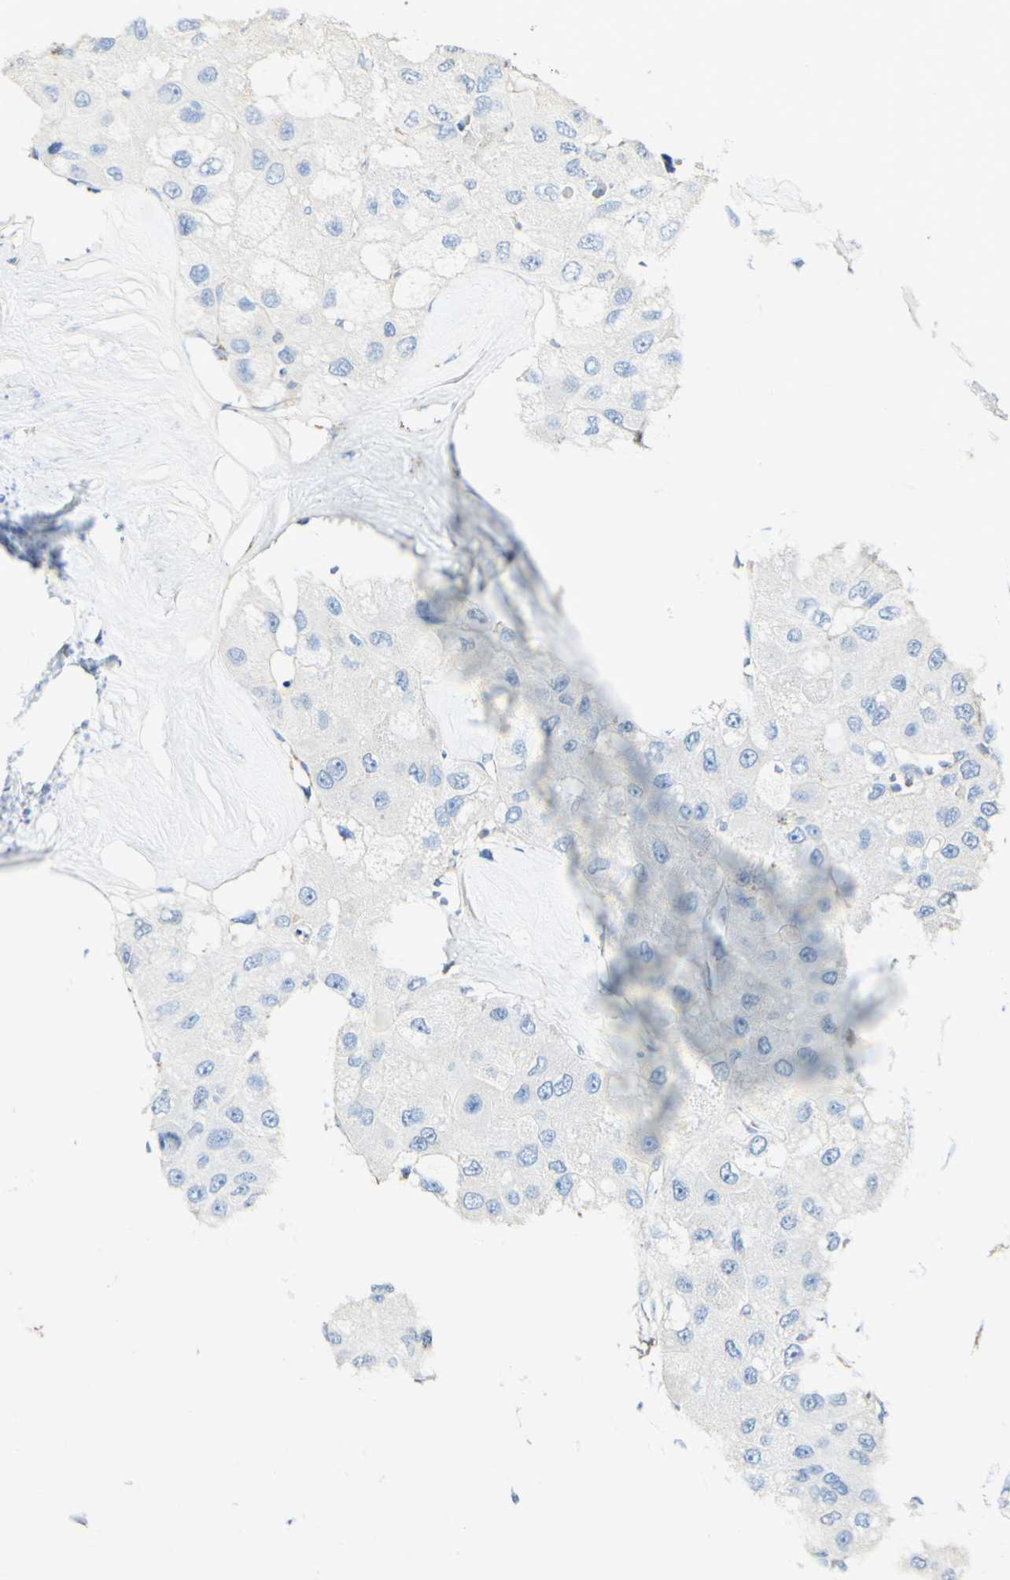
{"staining": {"intensity": "negative", "quantity": "none", "location": "none"}, "tissue": "liver cancer", "cell_type": "Tumor cells", "image_type": "cancer", "snomed": [{"axis": "morphology", "description": "Carcinoma, Hepatocellular, NOS"}, {"axis": "topography", "description": "Liver"}], "caption": "Histopathology image shows no significant protein staining in tumor cells of hepatocellular carcinoma (liver).", "gene": "OXCT1", "patient": {"sex": "male", "age": 80}}